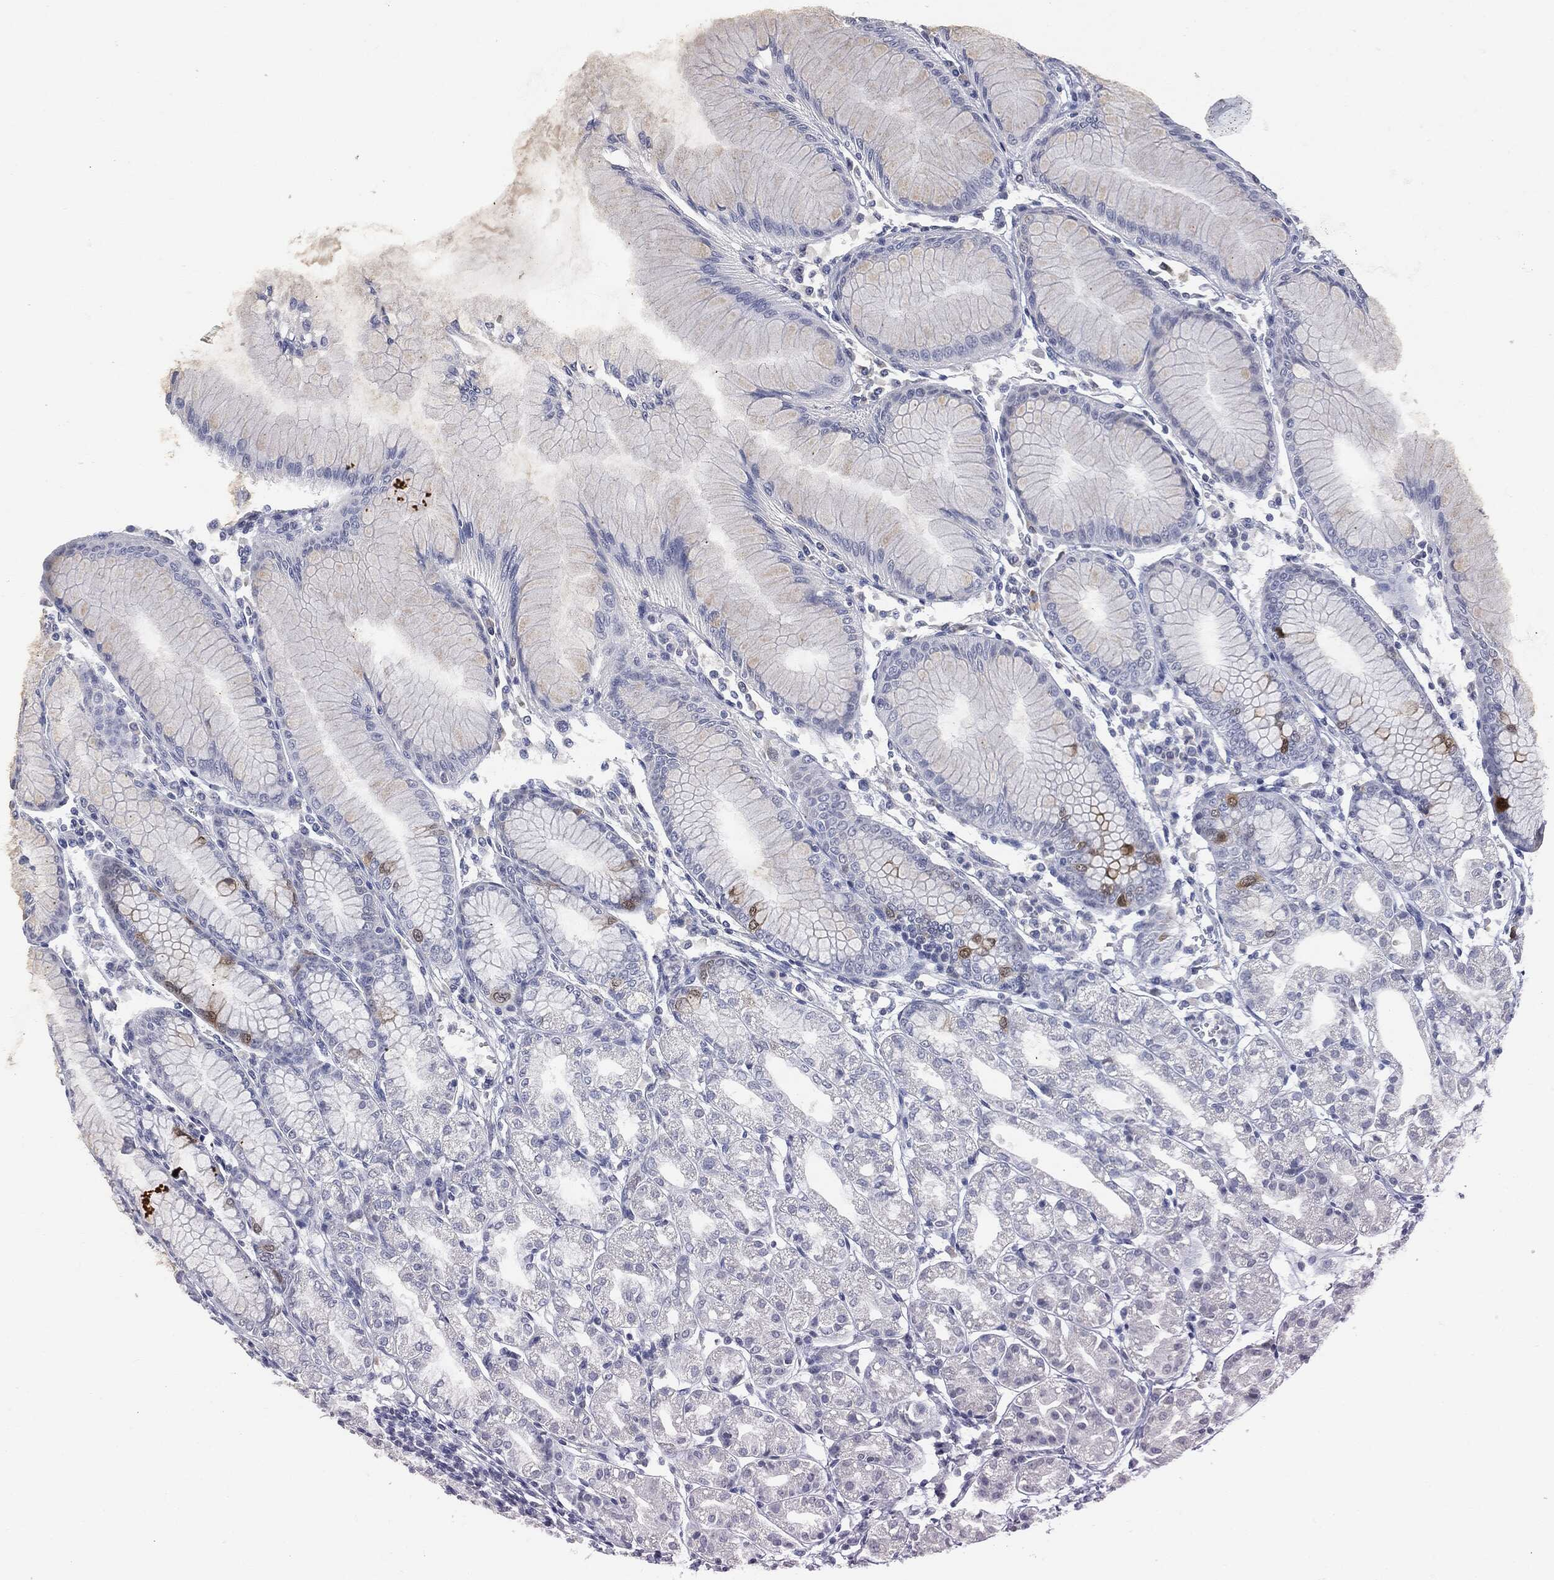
{"staining": {"intensity": "strong", "quantity": "<25%", "location": "cytoplasmic/membranous"}, "tissue": "stomach", "cell_type": "Glandular cells", "image_type": "normal", "snomed": [{"axis": "morphology", "description": "Normal tissue, NOS"}, {"axis": "topography", "description": "Stomach"}], "caption": "Glandular cells display strong cytoplasmic/membranous expression in approximately <25% of cells in unremarkable stomach. Using DAB (3,3'-diaminobenzidine) (brown) and hematoxylin (blue) stains, captured at high magnification using brightfield microscopy.", "gene": "UBE2C", "patient": {"sex": "female", "age": 57}}